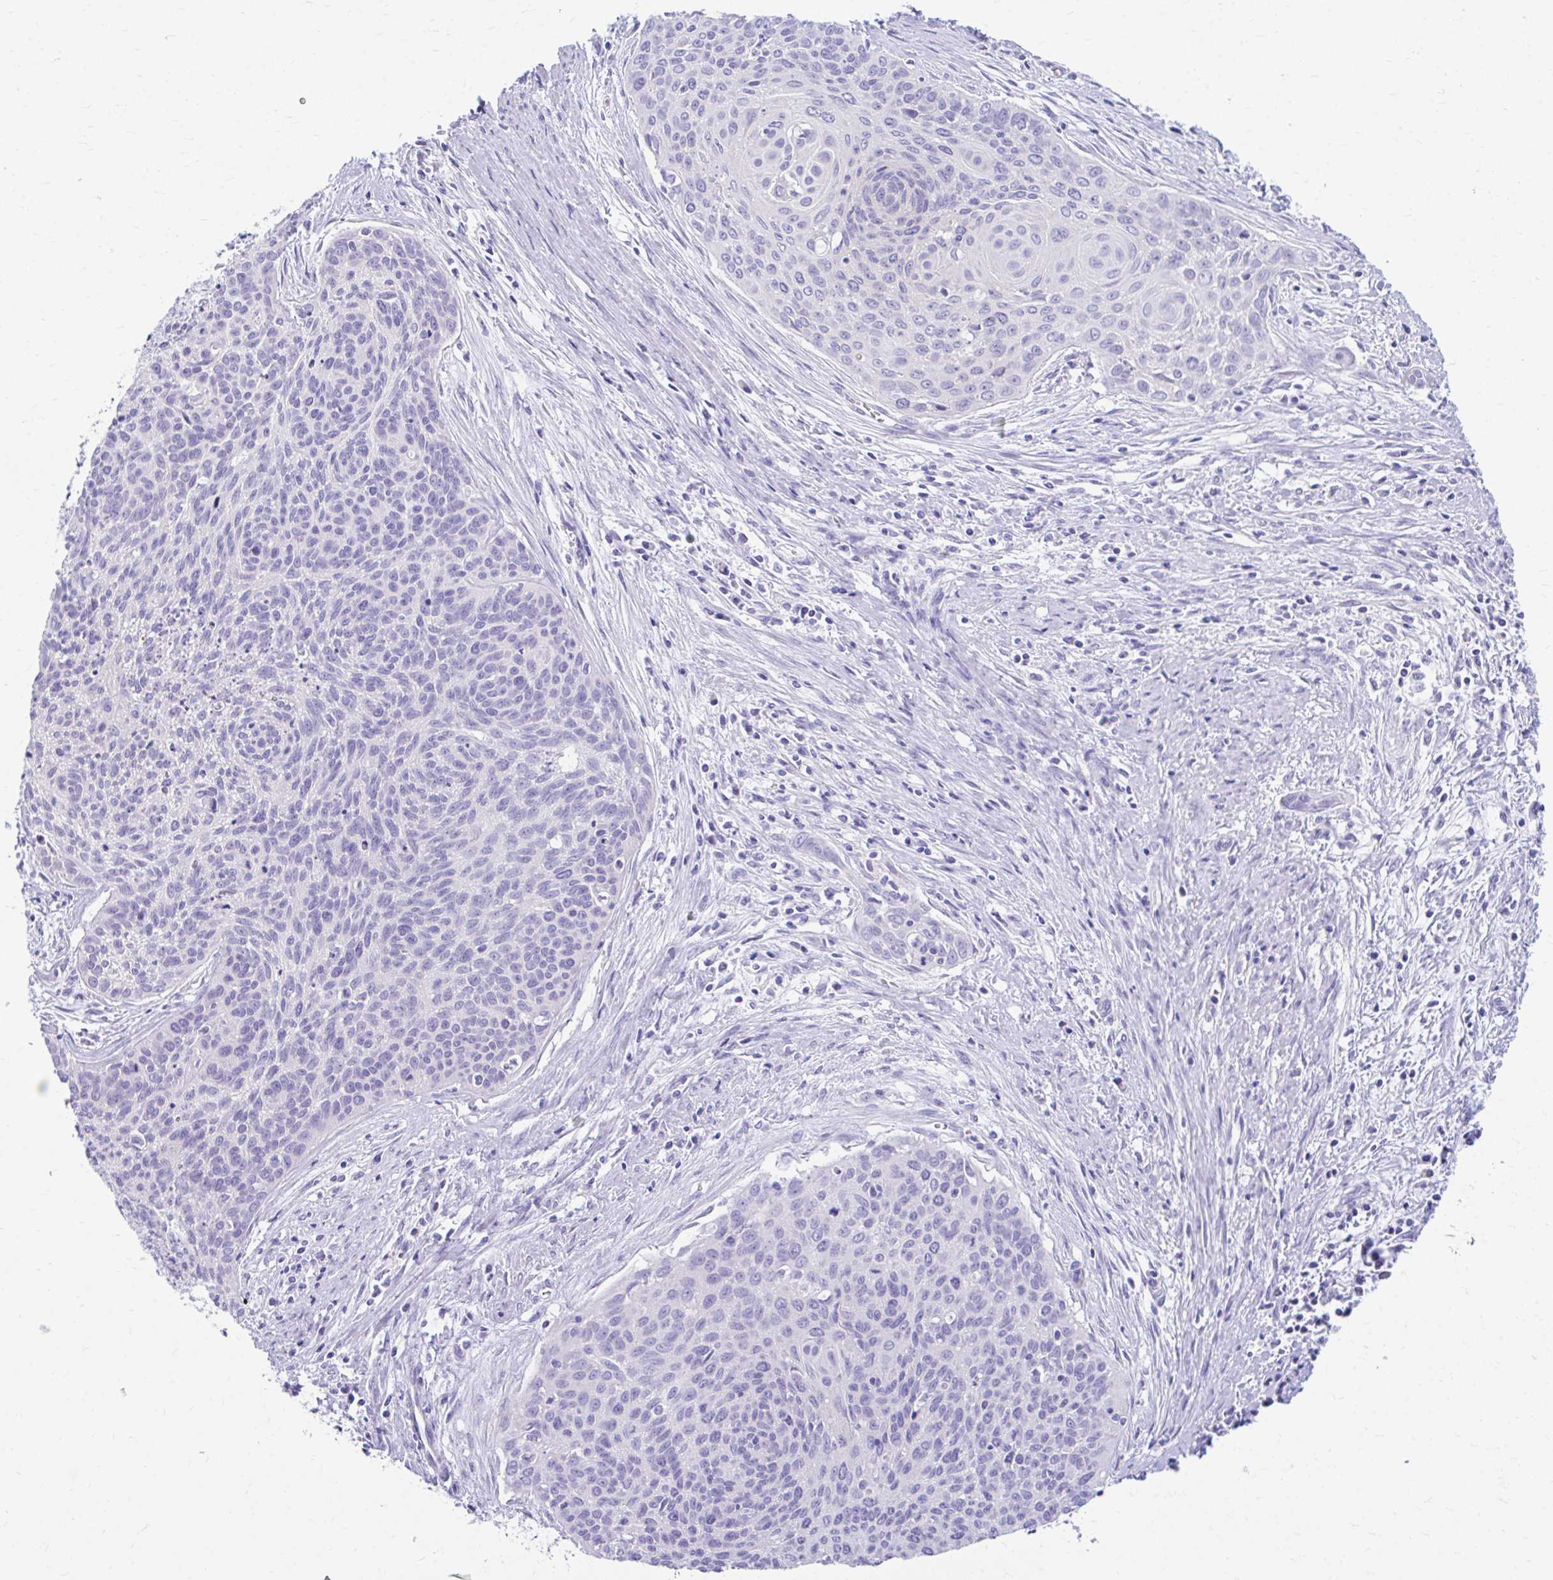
{"staining": {"intensity": "negative", "quantity": "none", "location": "none"}, "tissue": "cervical cancer", "cell_type": "Tumor cells", "image_type": "cancer", "snomed": [{"axis": "morphology", "description": "Squamous cell carcinoma, NOS"}, {"axis": "topography", "description": "Cervix"}], "caption": "A high-resolution photomicrograph shows IHC staining of squamous cell carcinoma (cervical), which exhibits no significant expression in tumor cells.", "gene": "KRIT1", "patient": {"sex": "female", "age": 55}}